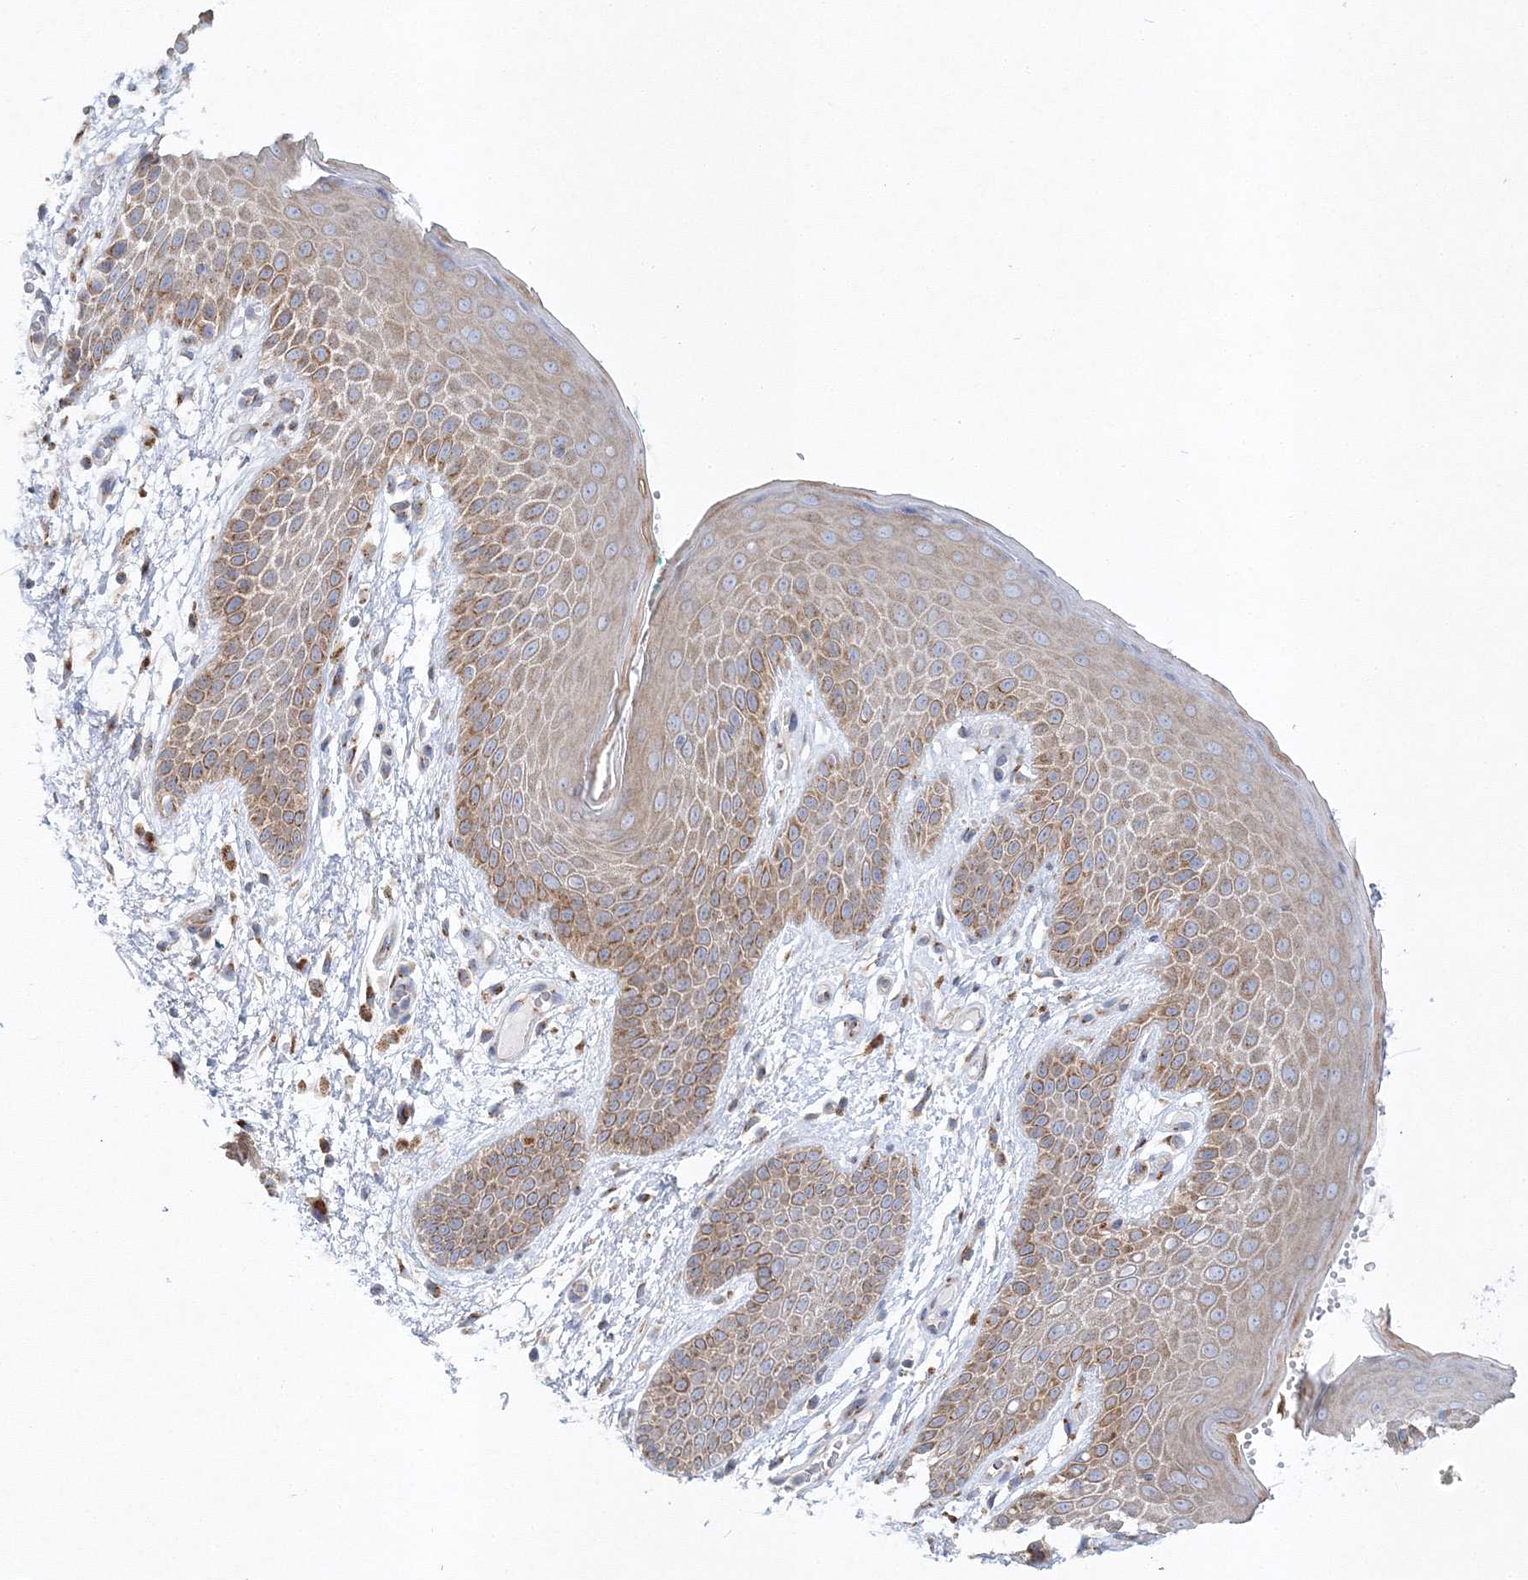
{"staining": {"intensity": "moderate", "quantity": "25%-75%", "location": "cytoplasmic/membranous"}, "tissue": "skin", "cell_type": "Epidermal cells", "image_type": "normal", "snomed": [{"axis": "morphology", "description": "Normal tissue, NOS"}, {"axis": "topography", "description": "Anal"}], "caption": "IHC photomicrograph of benign human skin stained for a protein (brown), which exhibits medium levels of moderate cytoplasmic/membranous expression in approximately 25%-75% of epidermal cells.", "gene": "SEC23IP", "patient": {"sex": "male", "age": 74}}